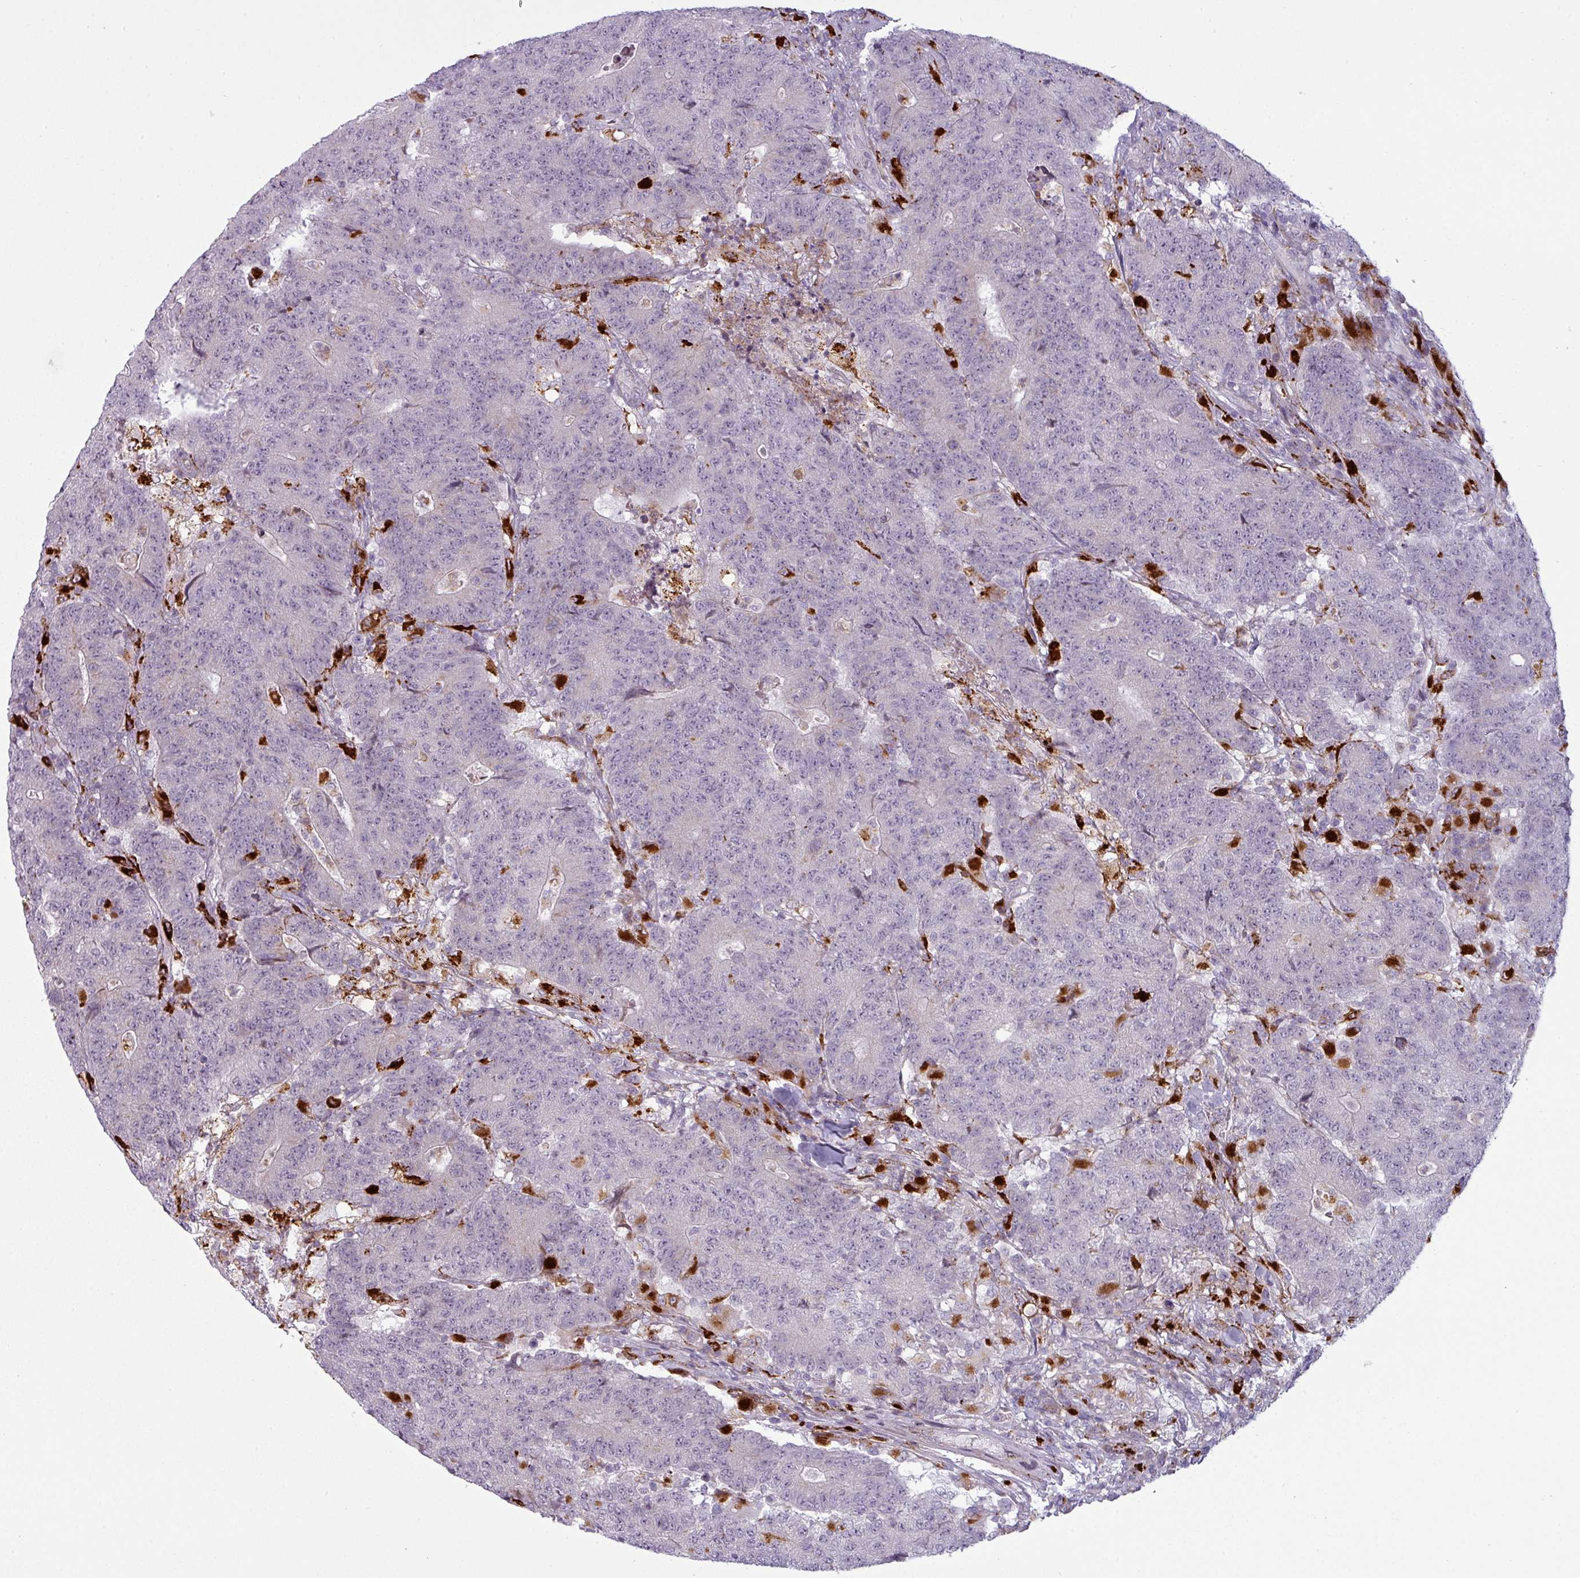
{"staining": {"intensity": "negative", "quantity": "none", "location": "none"}, "tissue": "colorectal cancer", "cell_type": "Tumor cells", "image_type": "cancer", "snomed": [{"axis": "morphology", "description": "Adenocarcinoma, NOS"}, {"axis": "topography", "description": "Colon"}], "caption": "Immunohistochemical staining of colorectal cancer (adenocarcinoma) shows no significant expression in tumor cells.", "gene": "MAP7D2", "patient": {"sex": "female", "age": 75}}